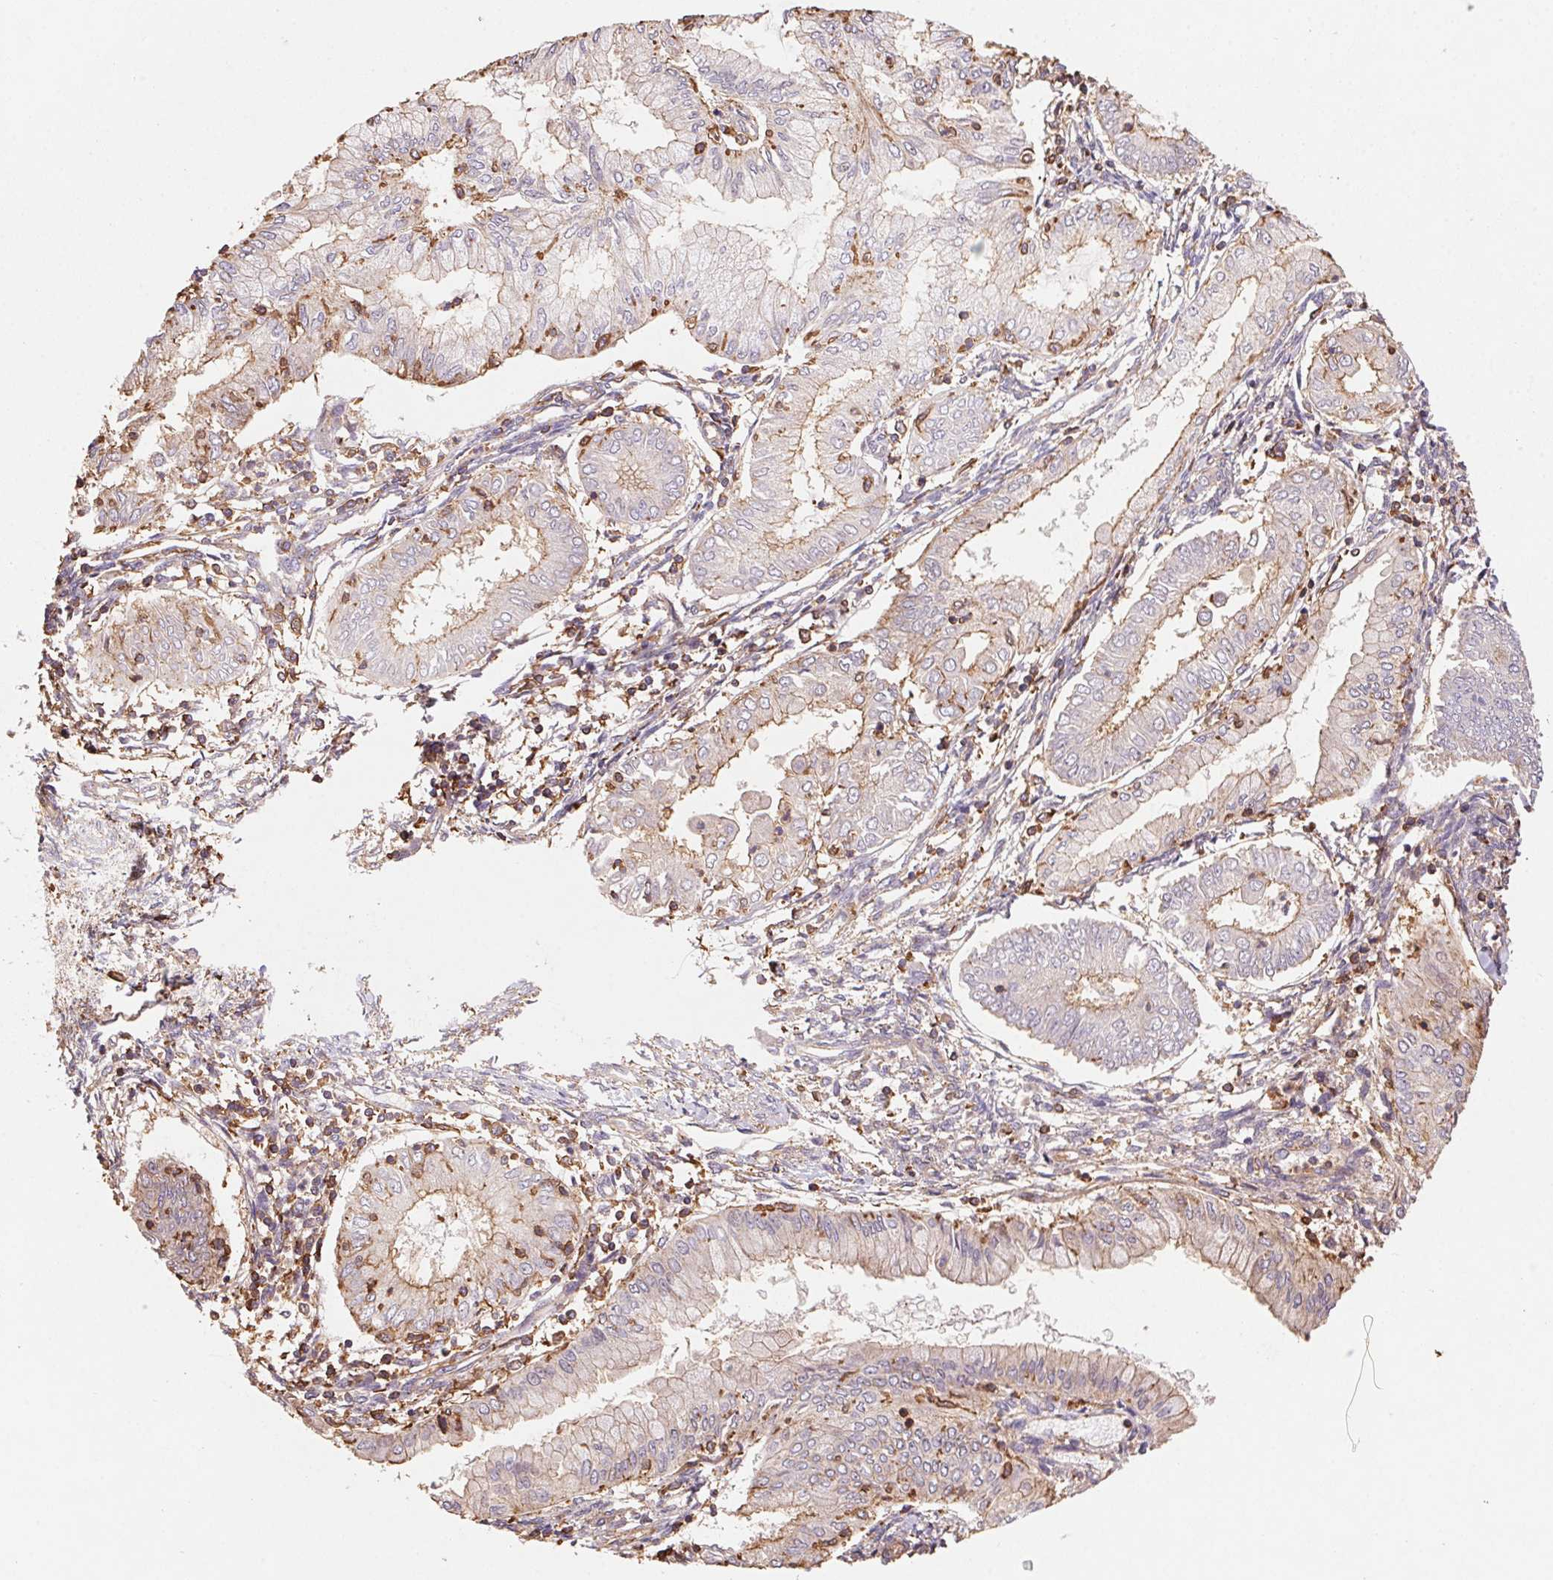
{"staining": {"intensity": "weak", "quantity": "25%-75%", "location": "cytoplasmic/membranous"}, "tissue": "endometrial cancer", "cell_type": "Tumor cells", "image_type": "cancer", "snomed": [{"axis": "morphology", "description": "Adenocarcinoma, NOS"}, {"axis": "topography", "description": "Endometrium"}], "caption": "The image displays a brown stain indicating the presence of a protein in the cytoplasmic/membranous of tumor cells in adenocarcinoma (endometrial).", "gene": "ATG10", "patient": {"sex": "female", "age": 68}}